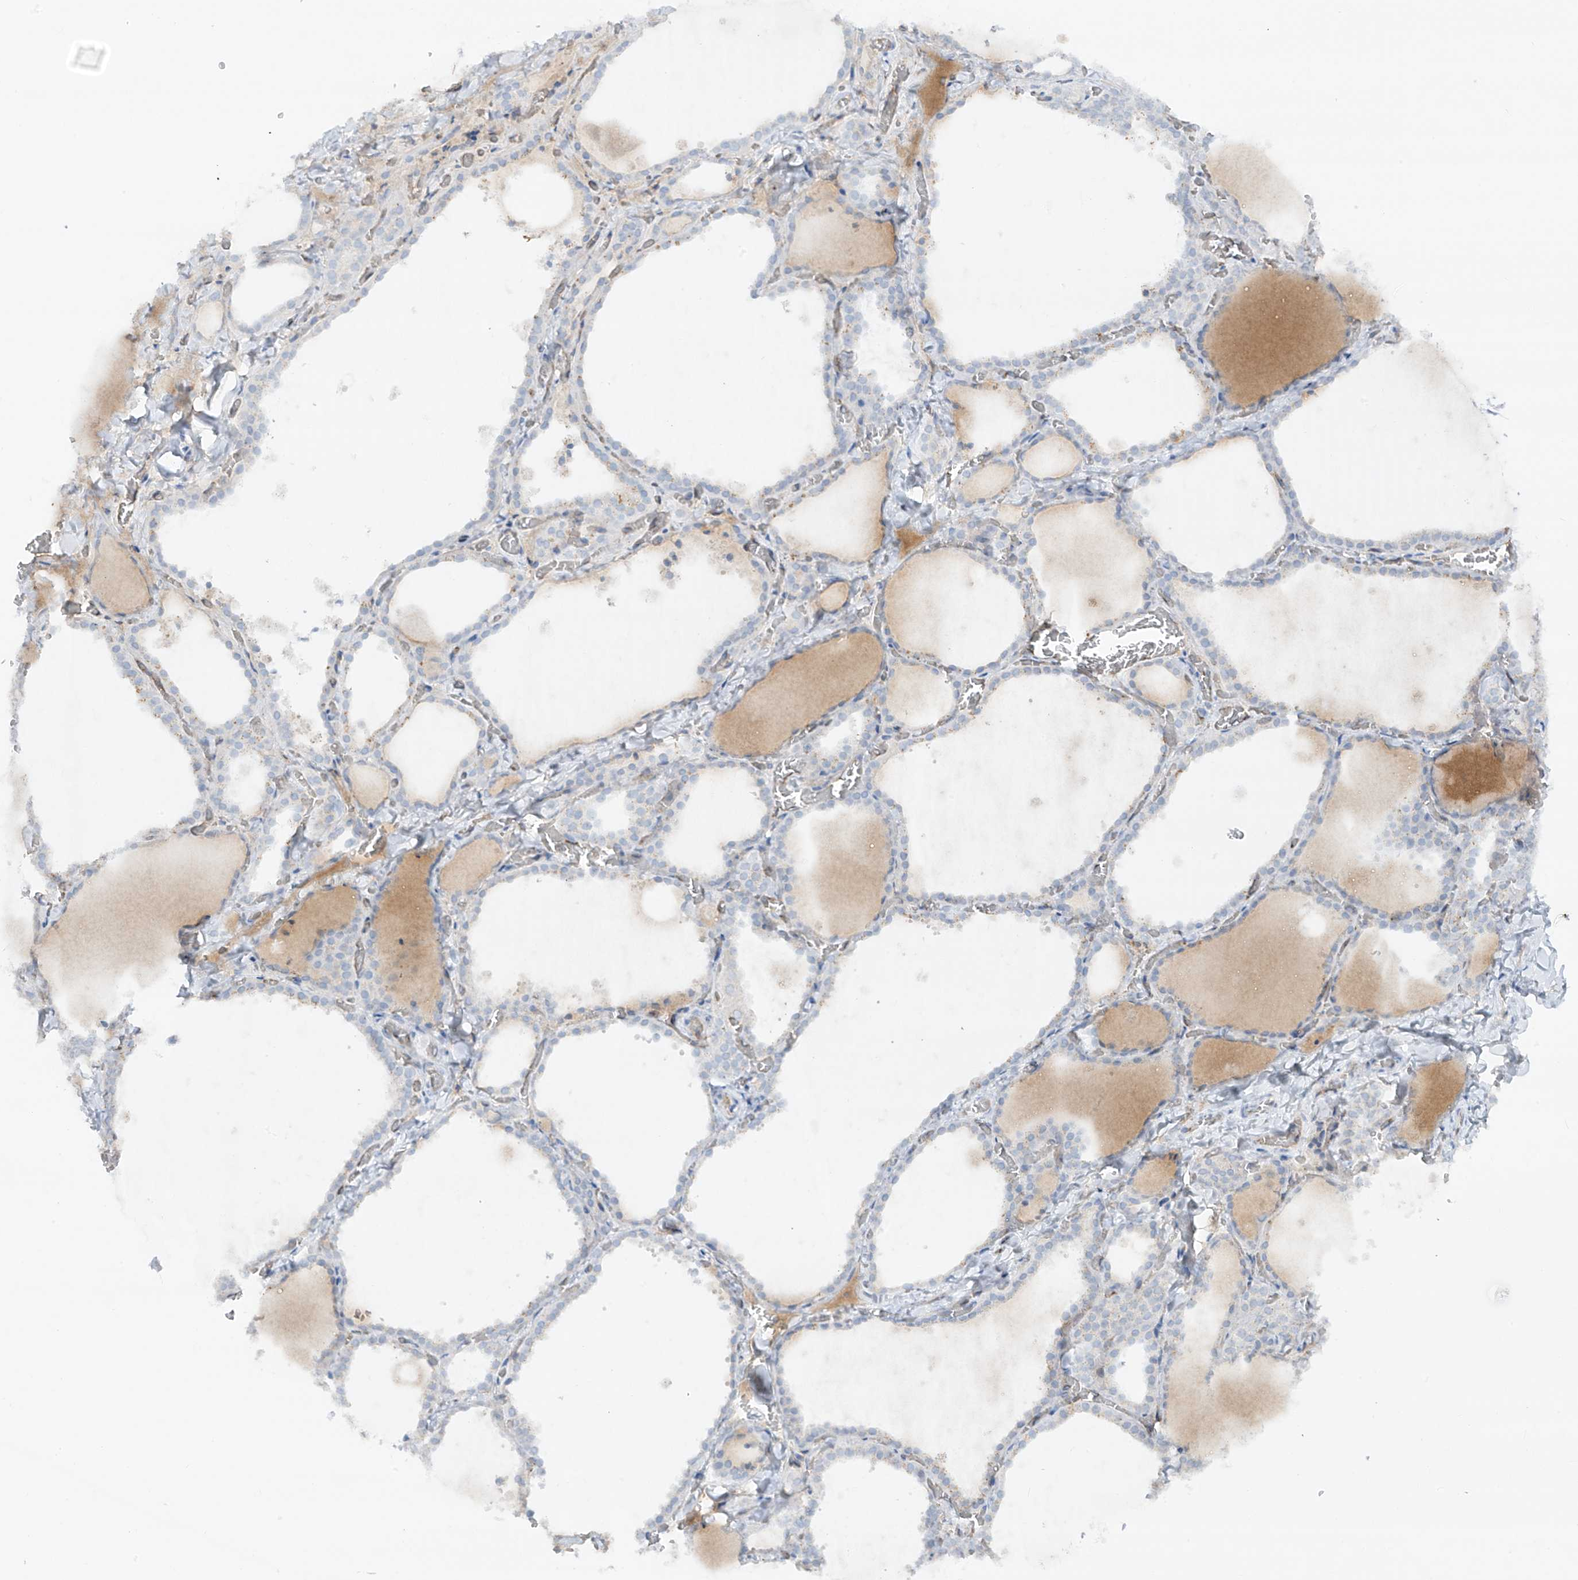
{"staining": {"intensity": "negative", "quantity": "none", "location": "none"}, "tissue": "thyroid gland", "cell_type": "Glandular cells", "image_type": "normal", "snomed": [{"axis": "morphology", "description": "Normal tissue, NOS"}, {"axis": "topography", "description": "Thyroid gland"}], "caption": "Protein analysis of benign thyroid gland demonstrates no significant expression in glandular cells. Brightfield microscopy of IHC stained with DAB (3,3'-diaminobenzidine) (brown) and hematoxylin (blue), captured at high magnification.", "gene": "HLA", "patient": {"sex": "female", "age": 22}}